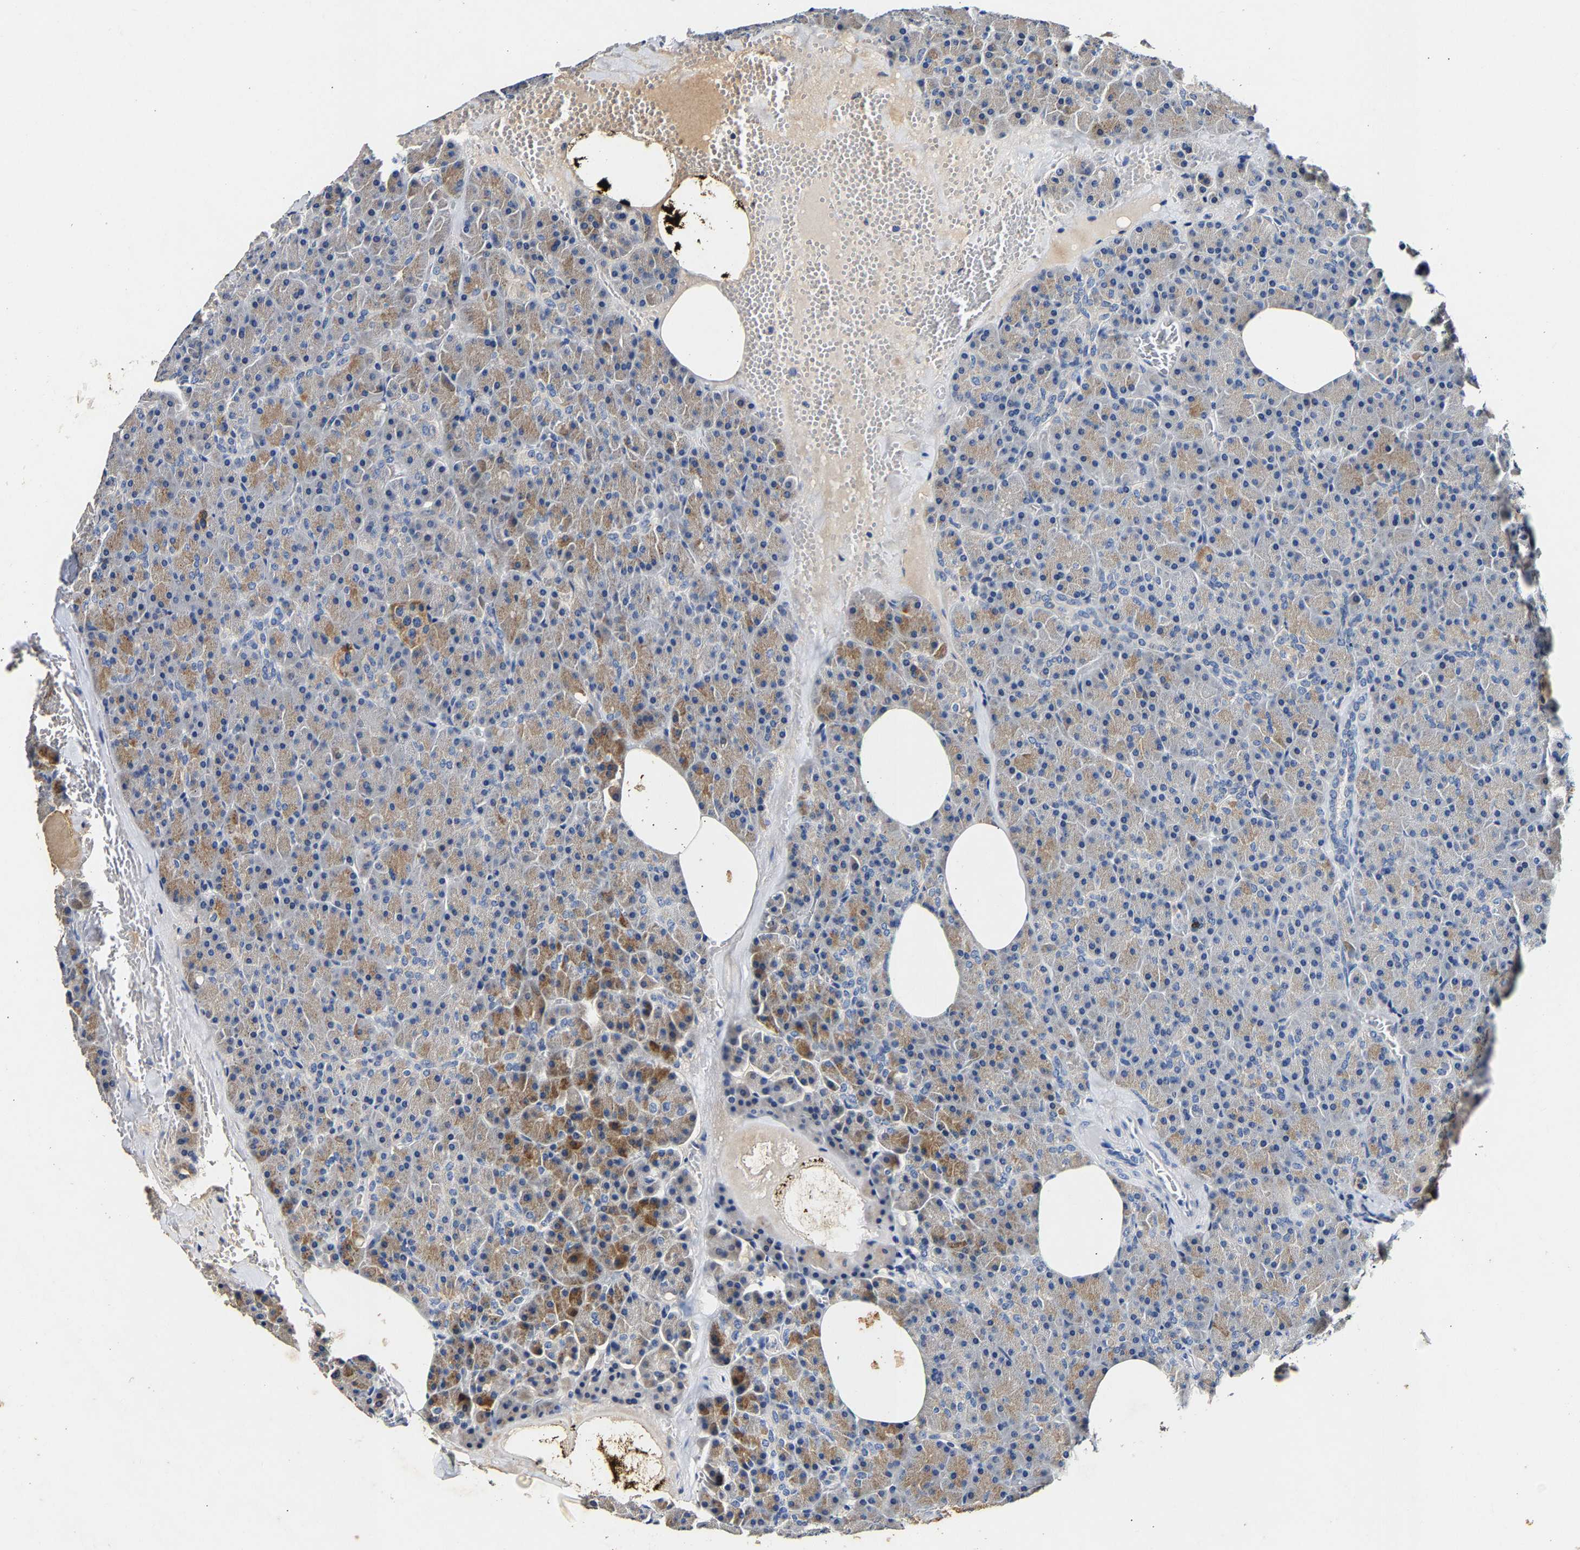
{"staining": {"intensity": "moderate", "quantity": "25%-75%", "location": "cytoplasmic/membranous"}, "tissue": "pancreas", "cell_type": "Exocrine glandular cells", "image_type": "normal", "snomed": [{"axis": "morphology", "description": "Normal tissue, NOS"}, {"axis": "topography", "description": "Pancreas"}], "caption": "Immunohistochemical staining of unremarkable pancreas displays medium levels of moderate cytoplasmic/membranous staining in about 25%-75% of exocrine glandular cells.", "gene": "SLCO2B1", "patient": {"sex": "female", "age": 35}}